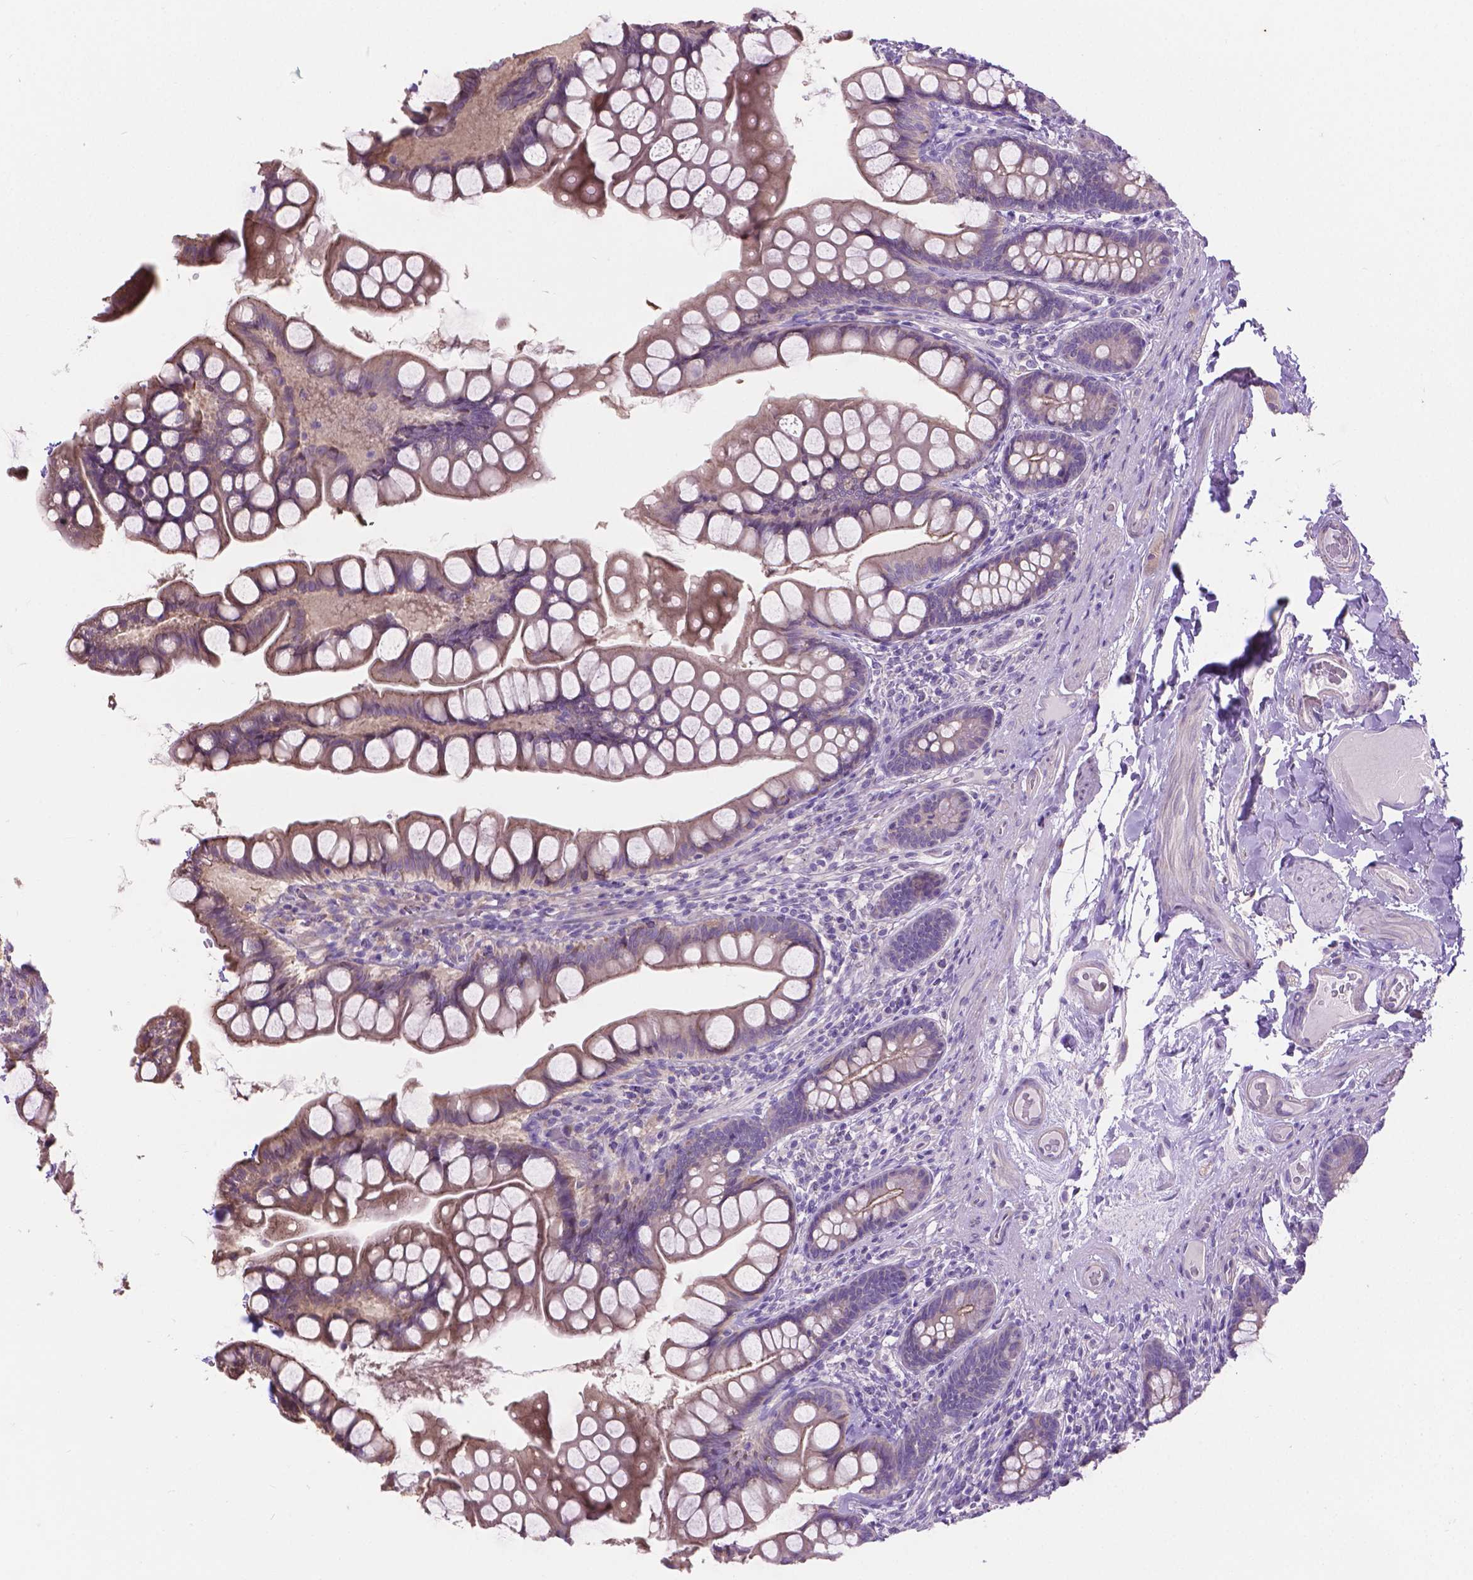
{"staining": {"intensity": "weak", "quantity": "25%-75%", "location": "cytoplasmic/membranous"}, "tissue": "small intestine", "cell_type": "Glandular cells", "image_type": "normal", "snomed": [{"axis": "morphology", "description": "Normal tissue, NOS"}, {"axis": "topography", "description": "Small intestine"}], "caption": "Immunohistochemical staining of unremarkable small intestine shows weak cytoplasmic/membranous protein expression in about 25%-75% of glandular cells.", "gene": "CDH7", "patient": {"sex": "male", "age": 70}}